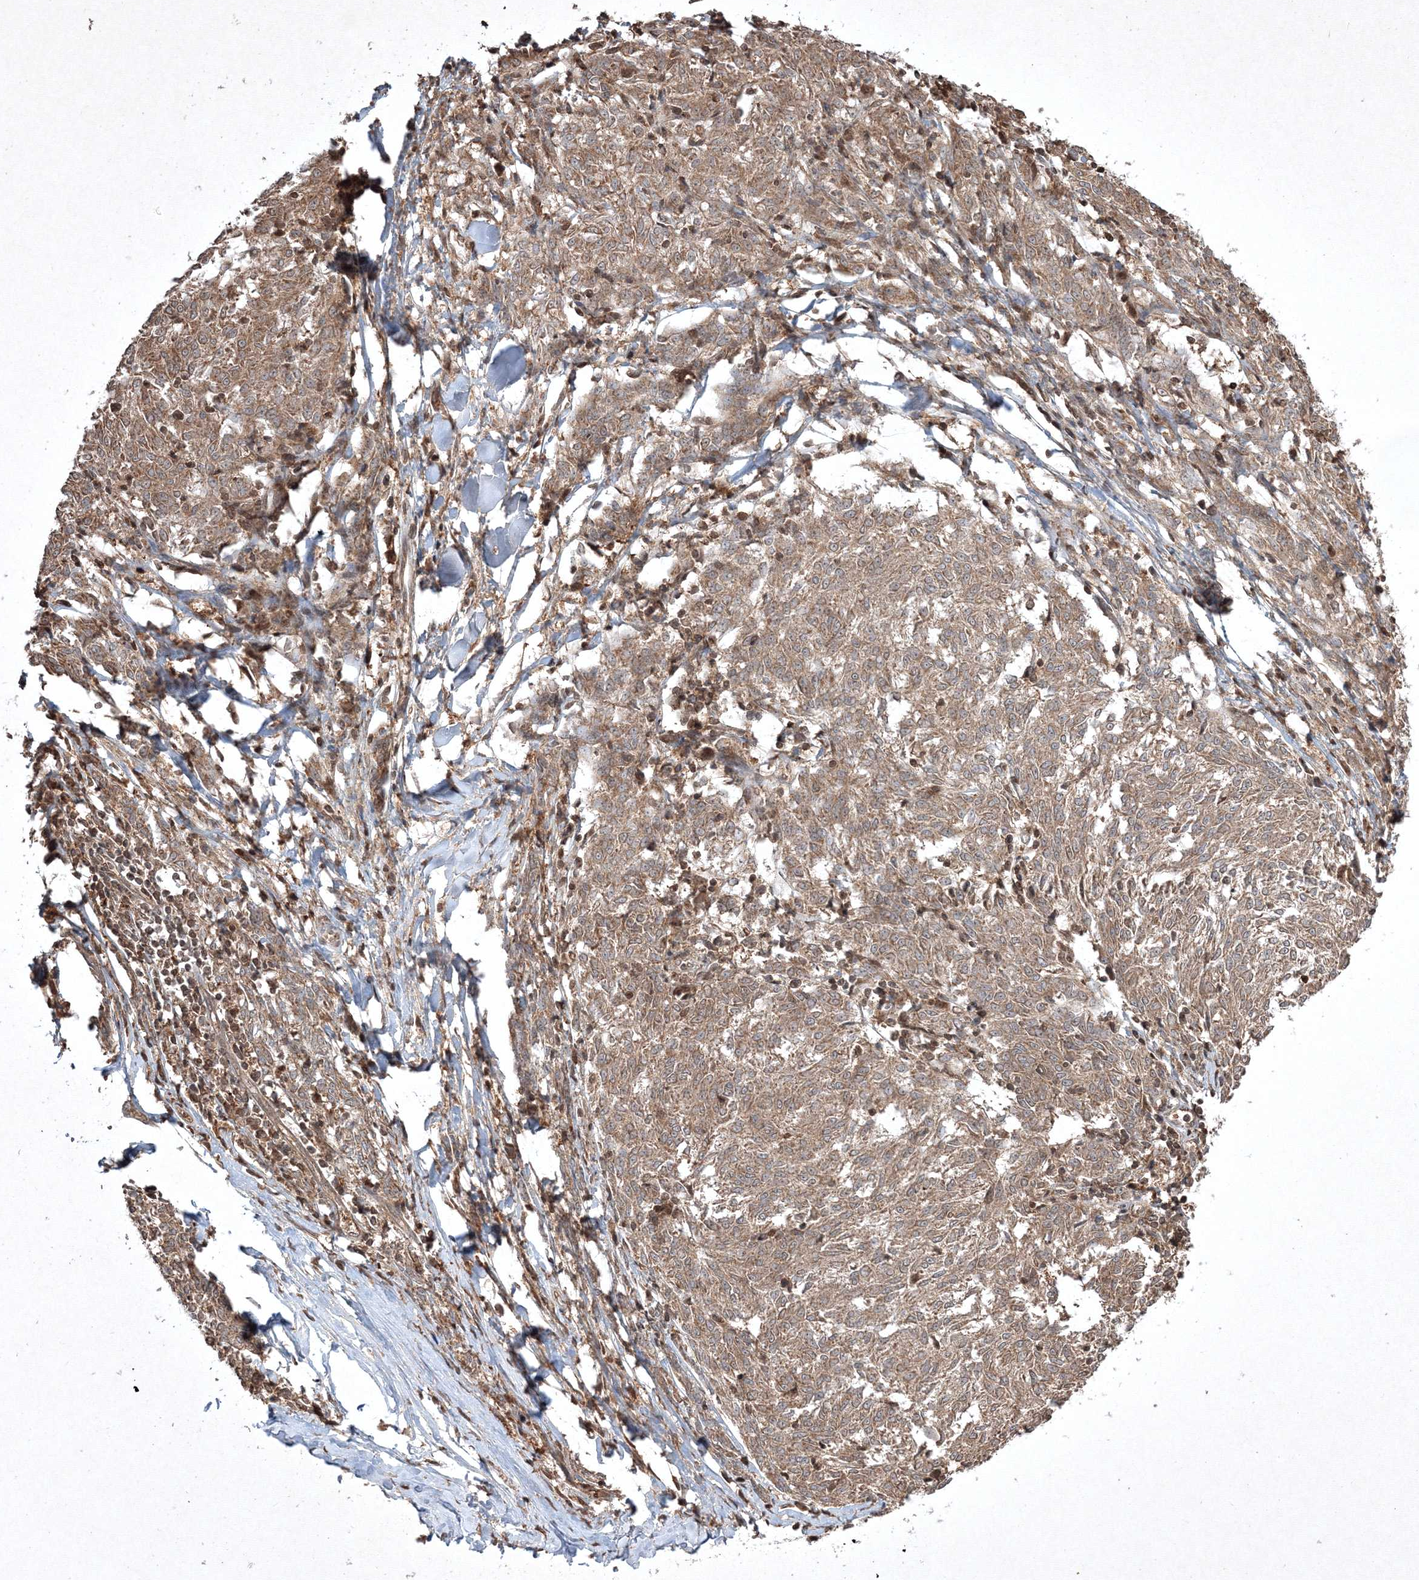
{"staining": {"intensity": "moderate", "quantity": ">75%", "location": "cytoplasmic/membranous"}, "tissue": "melanoma", "cell_type": "Tumor cells", "image_type": "cancer", "snomed": [{"axis": "morphology", "description": "Malignant melanoma, NOS"}, {"axis": "topography", "description": "Skin"}], "caption": "Tumor cells display moderate cytoplasmic/membranous staining in about >75% of cells in melanoma. (IHC, brightfield microscopy, high magnification).", "gene": "PLTP", "patient": {"sex": "female", "age": 72}}